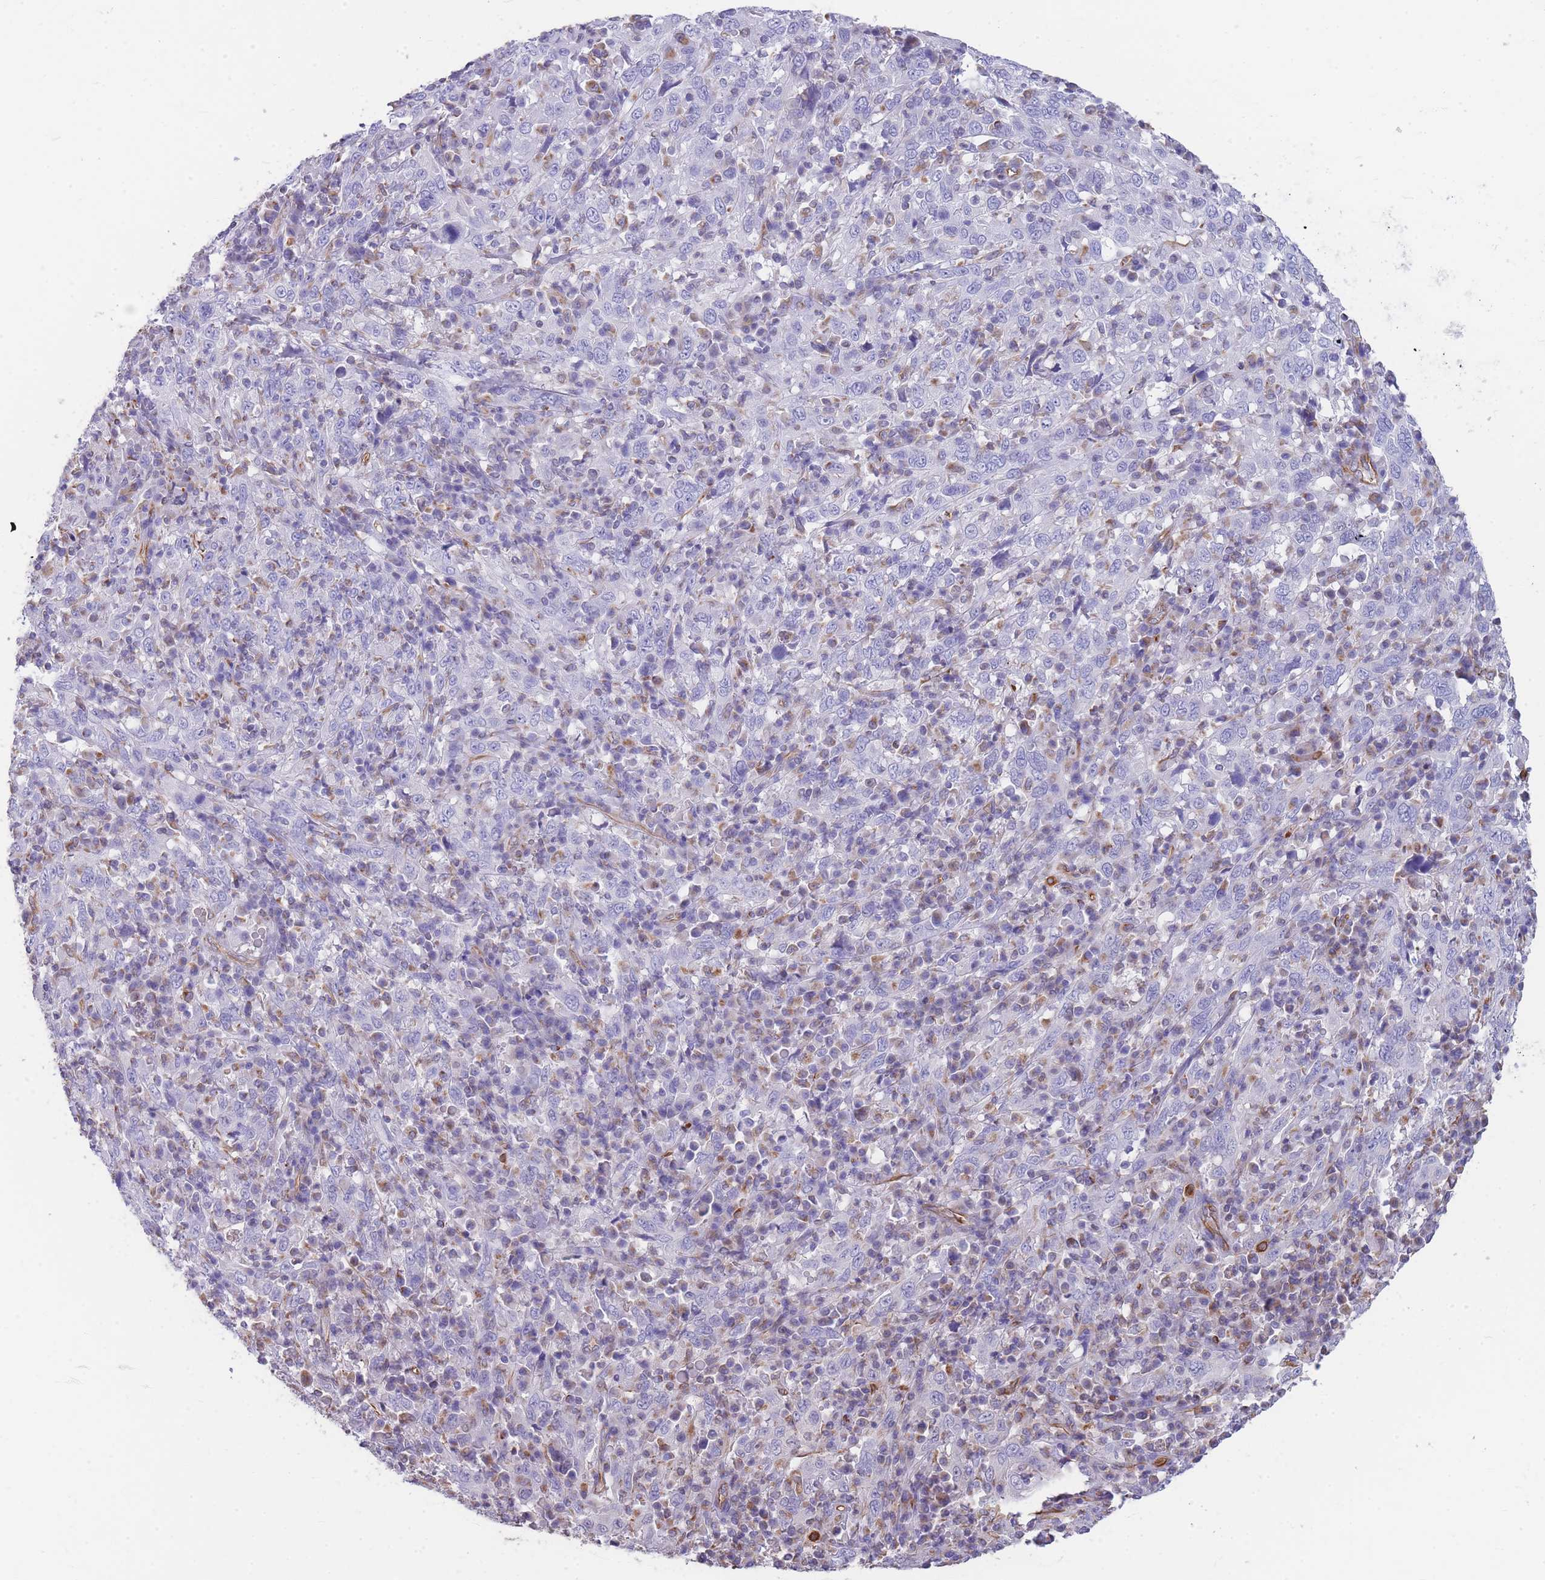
{"staining": {"intensity": "negative", "quantity": "none", "location": "none"}, "tissue": "cervical cancer", "cell_type": "Tumor cells", "image_type": "cancer", "snomed": [{"axis": "morphology", "description": "Squamous cell carcinoma, NOS"}, {"axis": "topography", "description": "Cervix"}], "caption": "This is an immunohistochemistry photomicrograph of cervical cancer (squamous cell carcinoma). There is no expression in tumor cells.", "gene": "ANKRD53", "patient": {"sex": "female", "age": 46}}